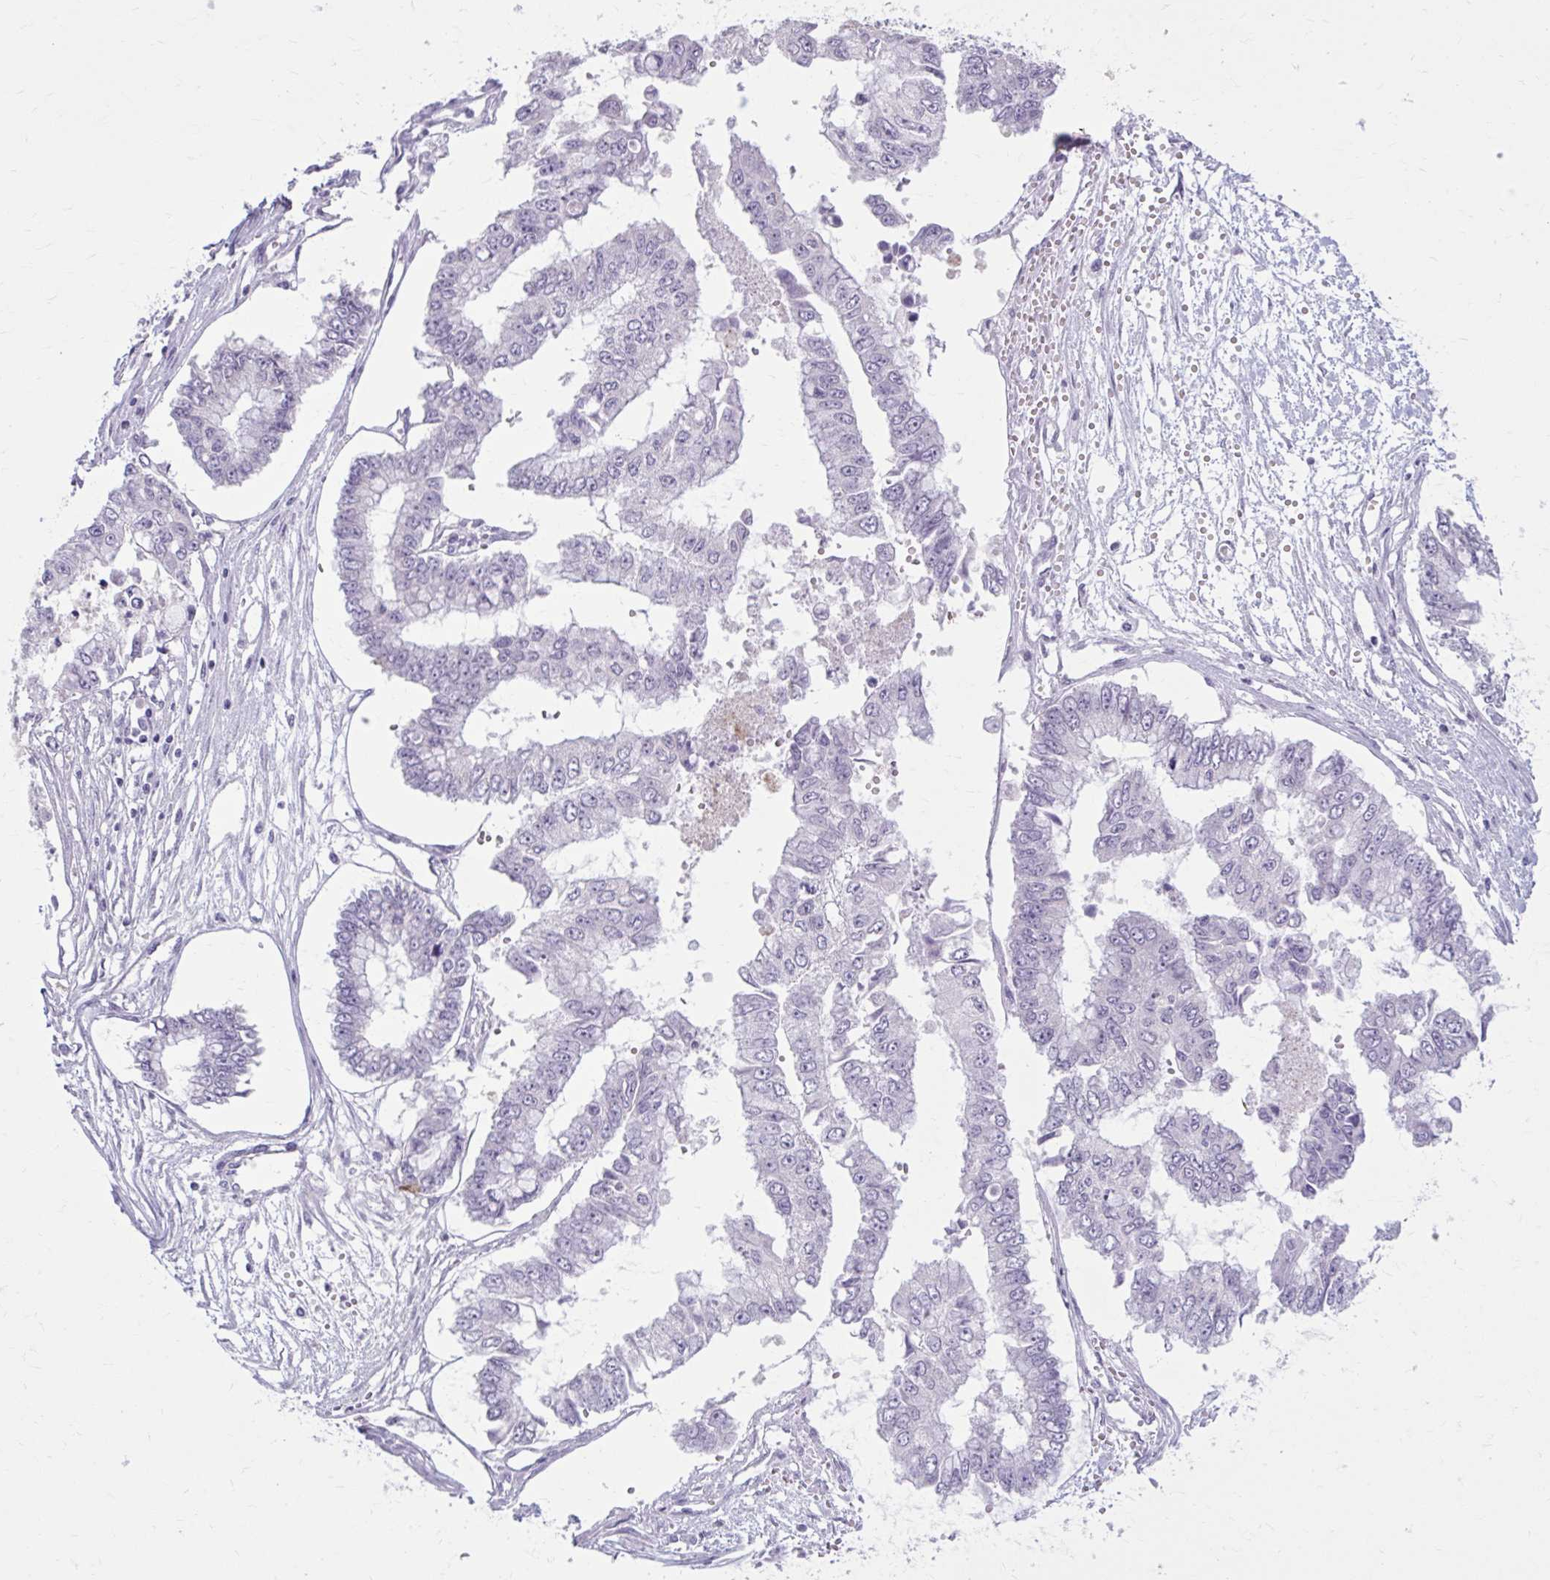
{"staining": {"intensity": "negative", "quantity": "none", "location": "none"}, "tissue": "ovarian cancer", "cell_type": "Tumor cells", "image_type": "cancer", "snomed": [{"axis": "morphology", "description": "Cystadenocarcinoma, mucinous, NOS"}, {"axis": "topography", "description": "Ovary"}], "caption": "This micrograph is of ovarian cancer stained with immunohistochemistry to label a protein in brown with the nuclei are counter-stained blue. There is no positivity in tumor cells. The staining is performed using DAB (3,3'-diaminobenzidine) brown chromogen with nuclei counter-stained in using hematoxylin.", "gene": "OR4B1", "patient": {"sex": "female", "age": 72}}